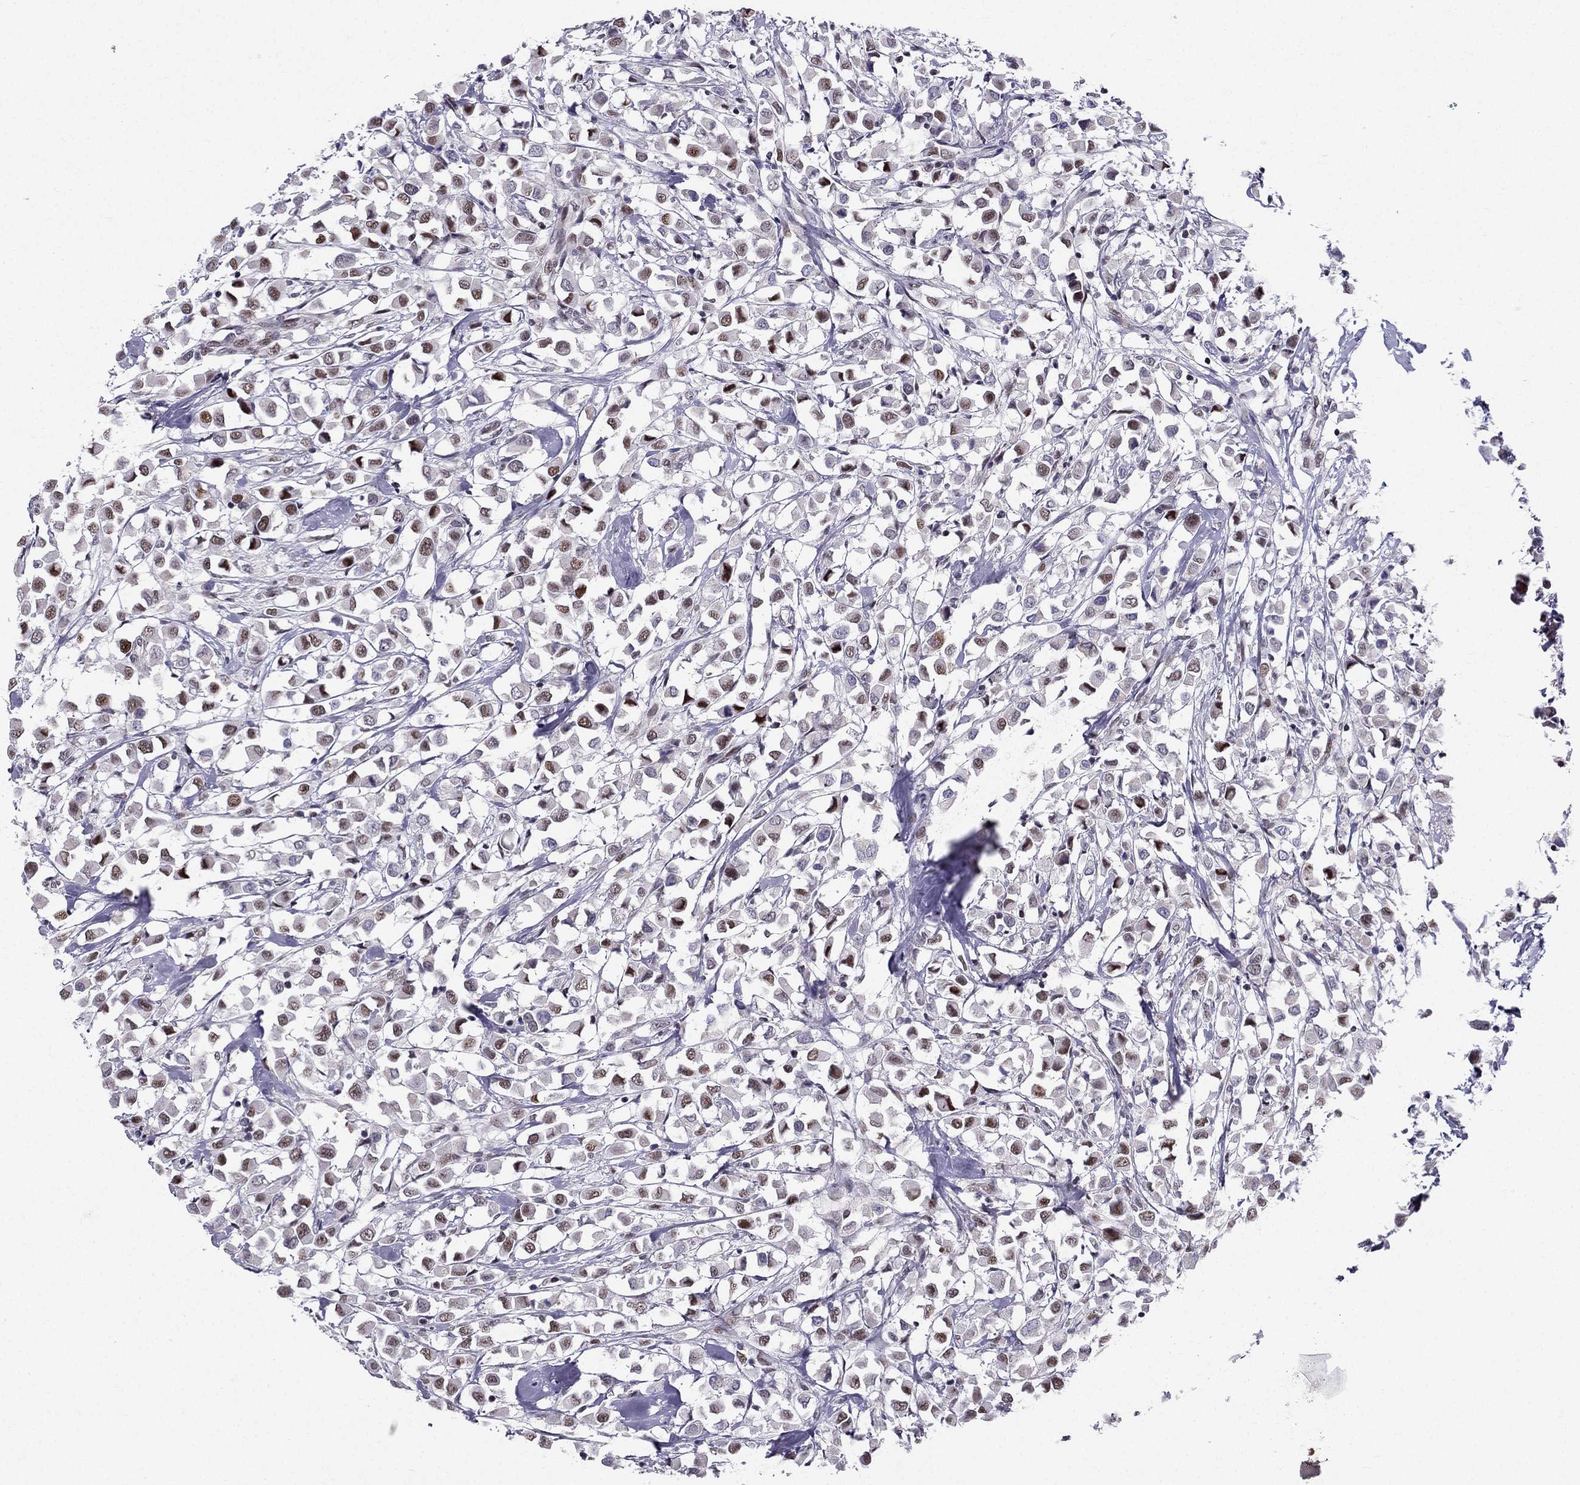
{"staining": {"intensity": "strong", "quantity": "<25%", "location": "nuclear"}, "tissue": "breast cancer", "cell_type": "Tumor cells", "image_type": "cancer", "snomed": [{"axis": "morphology", "description": "Duct carcinoma"}, {"axis": "topography", "description": "Breast"}], "caption": "DAB immunohistochemical staining of human infiltrating ductal carcinoma (breast) demonstrates strong nuclear protein staining in approximately <25% of tumor cells.", "gene": "RPRD2", "patient": {"sex": "female", "age": 61}}